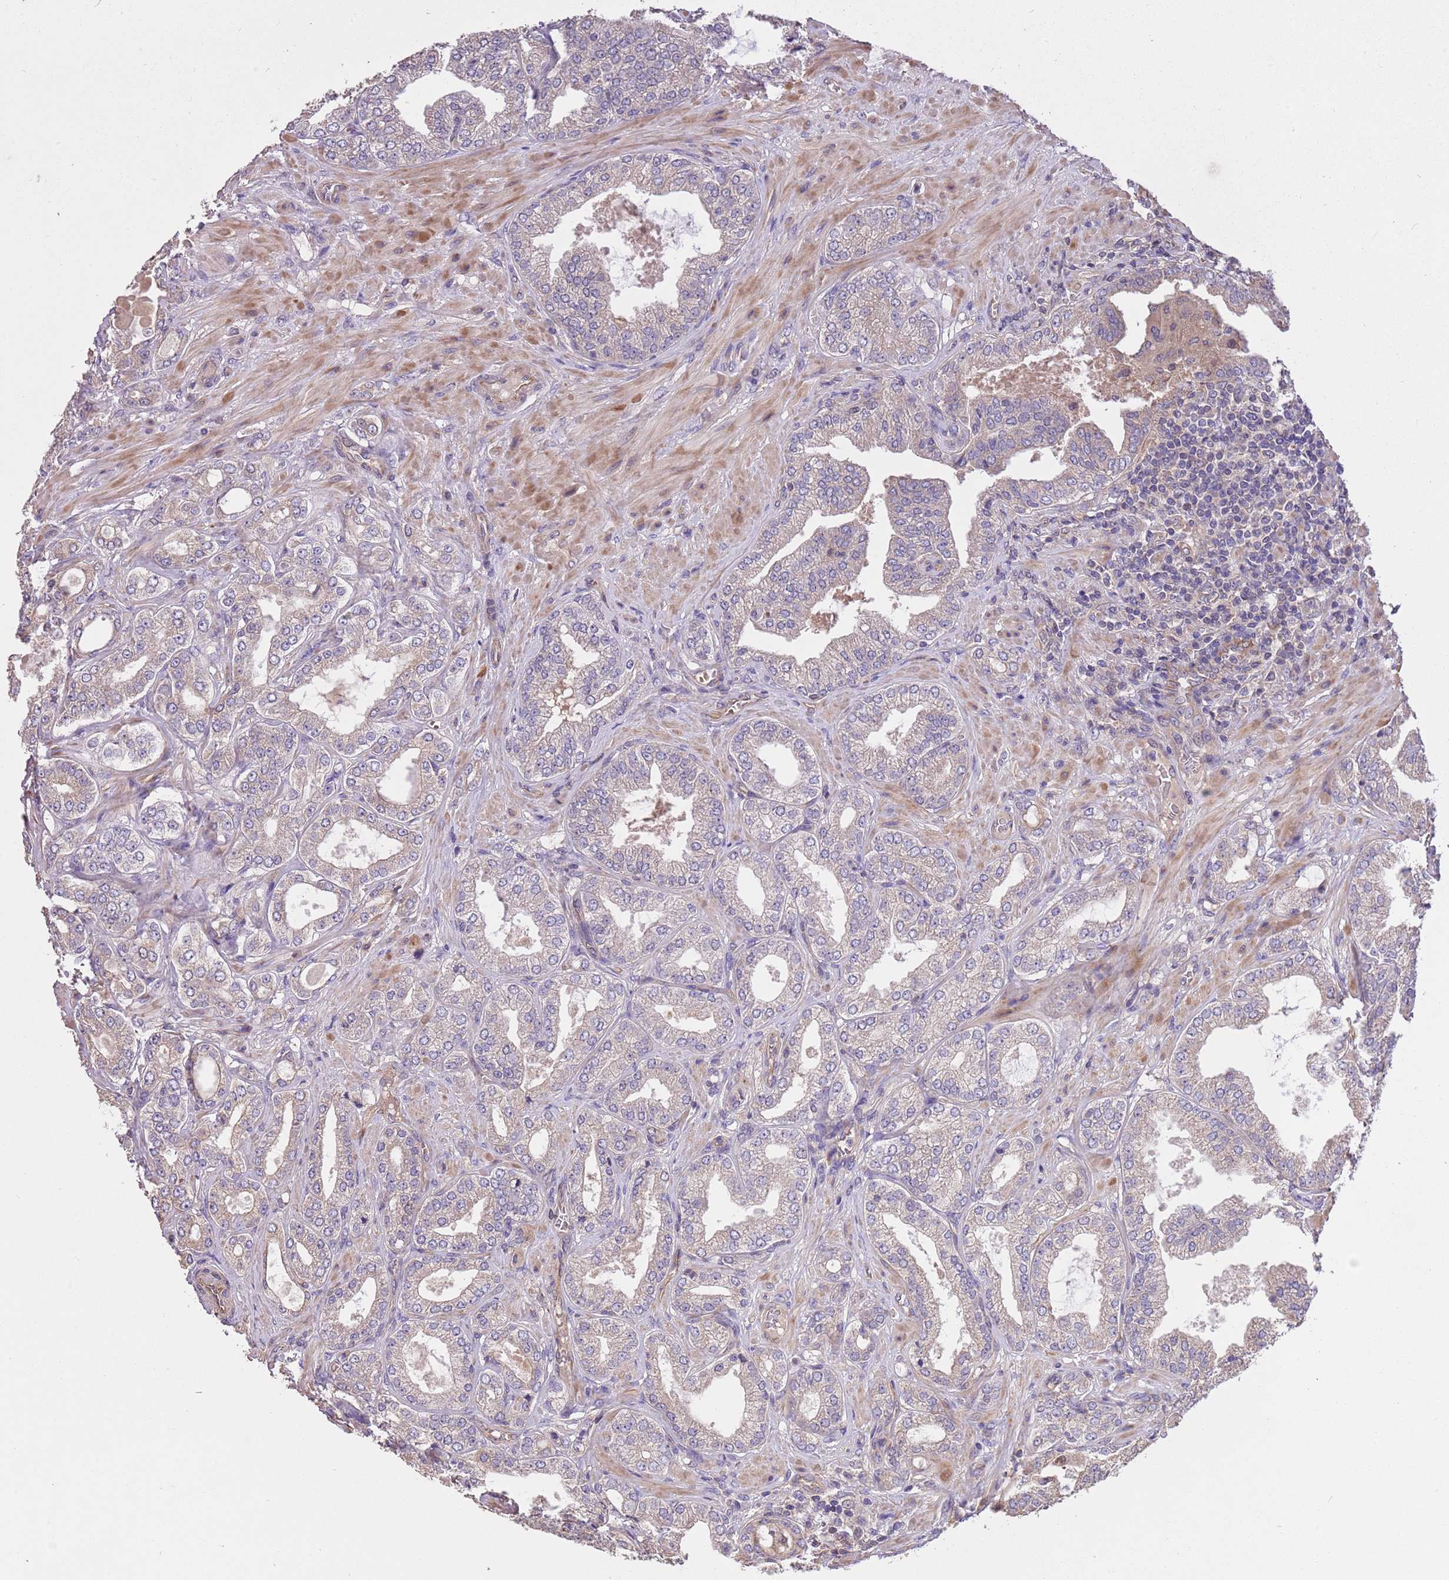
{"staining": {"intensity": "negative", "quantity": "none", "location": "none"}, "tissue": "prostate cancer", "cell_type": "Tumor cells", "image_type": "cancer", "snomed": [{"axis": "morphology", "description": "Adenocarcinoma, Low grade"}, {"axis": "topography", "description": "Prostate"}], "caption": "A micrograph of prostate cancer (adenocarcinoma (low-grade)) stained for a protein exhibits no brown staining in tumor cells.", "gene": "FAM89B", "patient": {"sex": "male", "age": 63}}